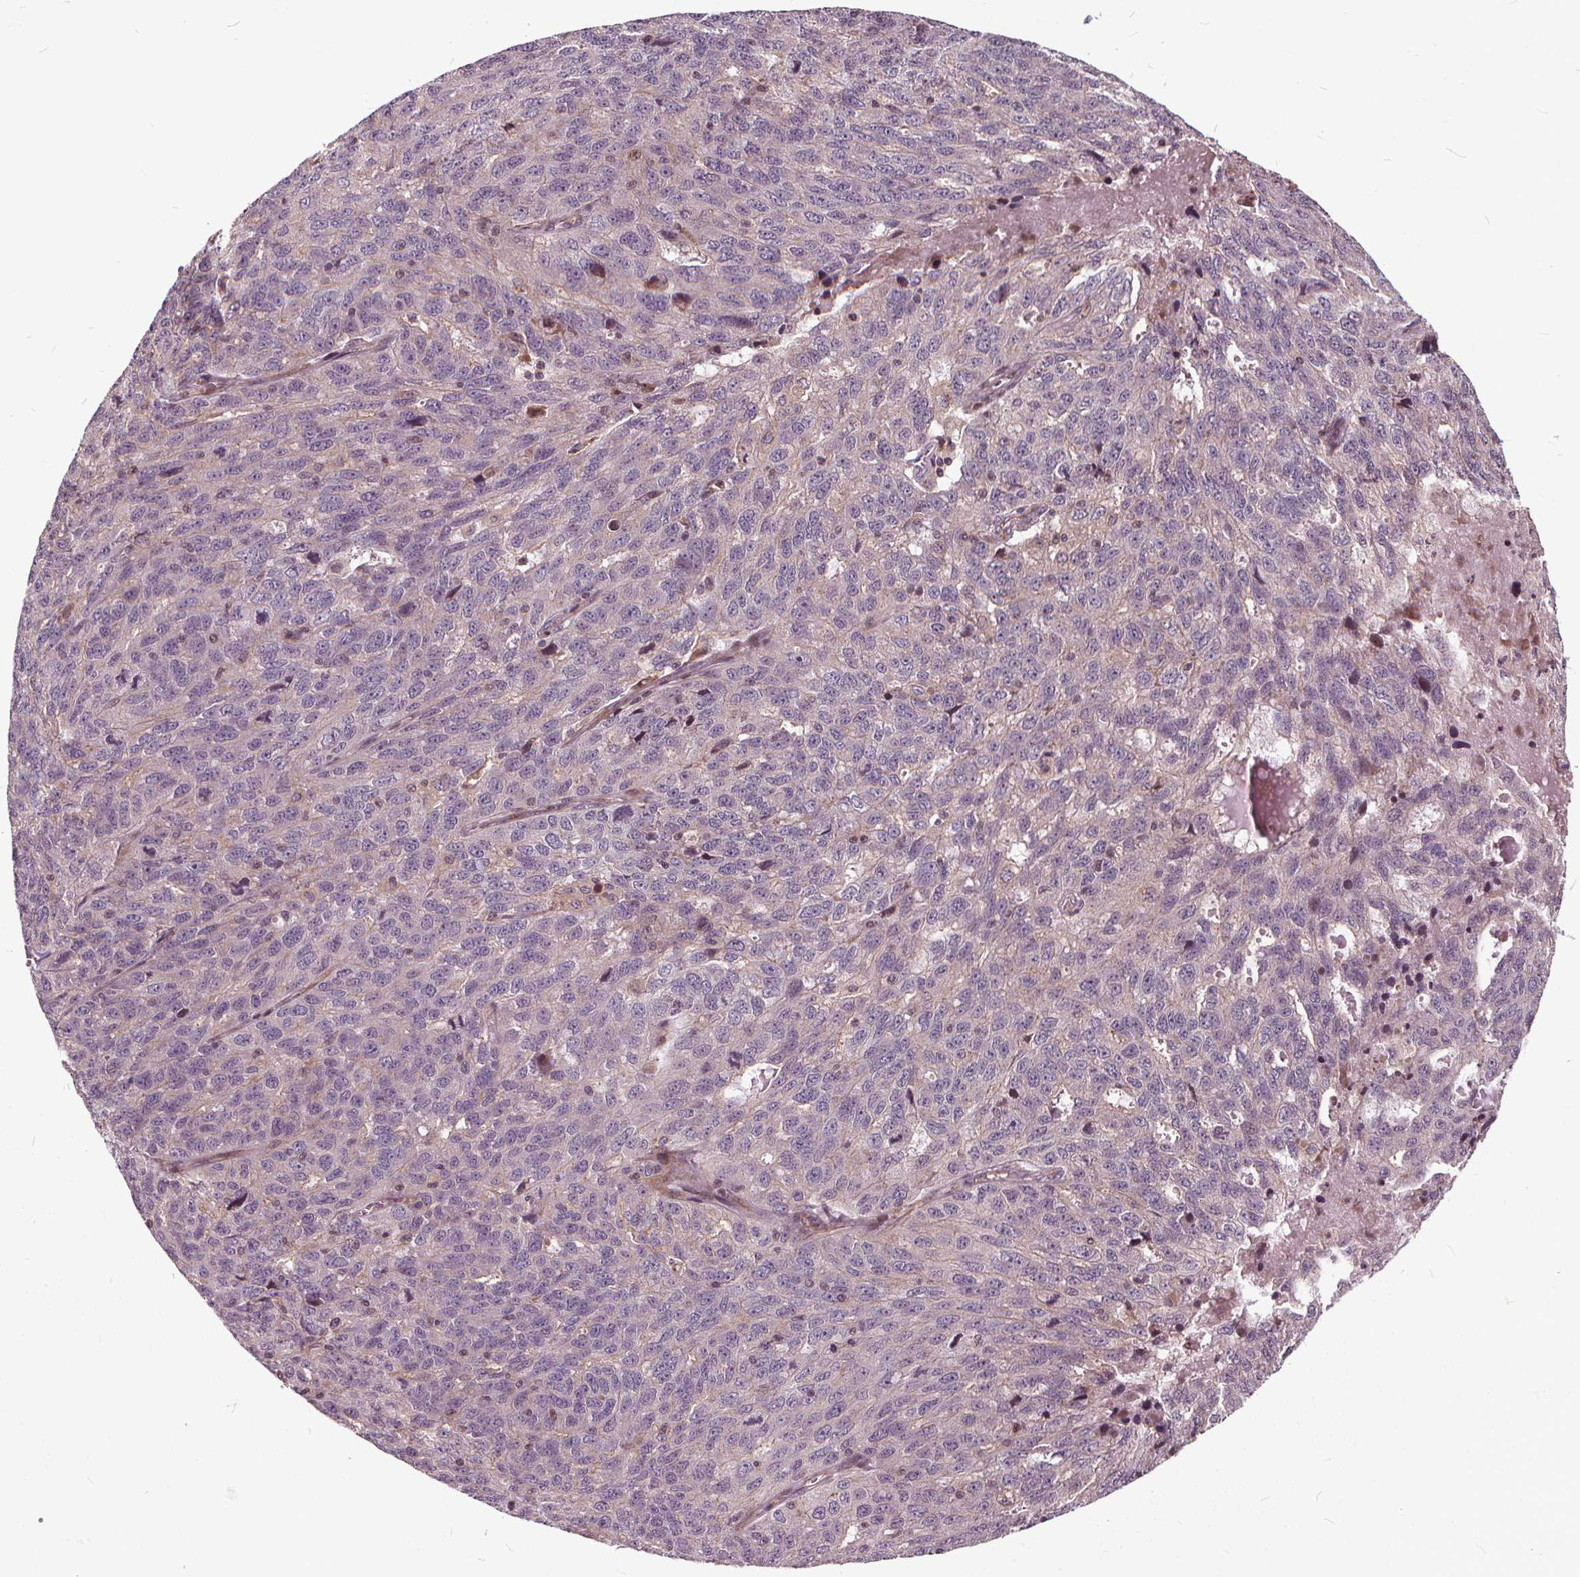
{"staining": {"intensity": "negative", "quantity": "none", "location": "none"}, "tissue": "ovarian cancer", "cell_type": "Tumor cells", "image_type": "cancer", "snomed": [{"axis": "morphology", "description": "Cystadenocarcinoma, serous, NOS"}, {"axis": "topography", "description": "Ovary"}], "caption": "DAB immunohistochemical staining of human serous cystadenocarcinoma (ovarian) displays no significant positivity in tumor cells.", "gene": "INPP5E", "patient": {"sex": "female", "age": 71}}